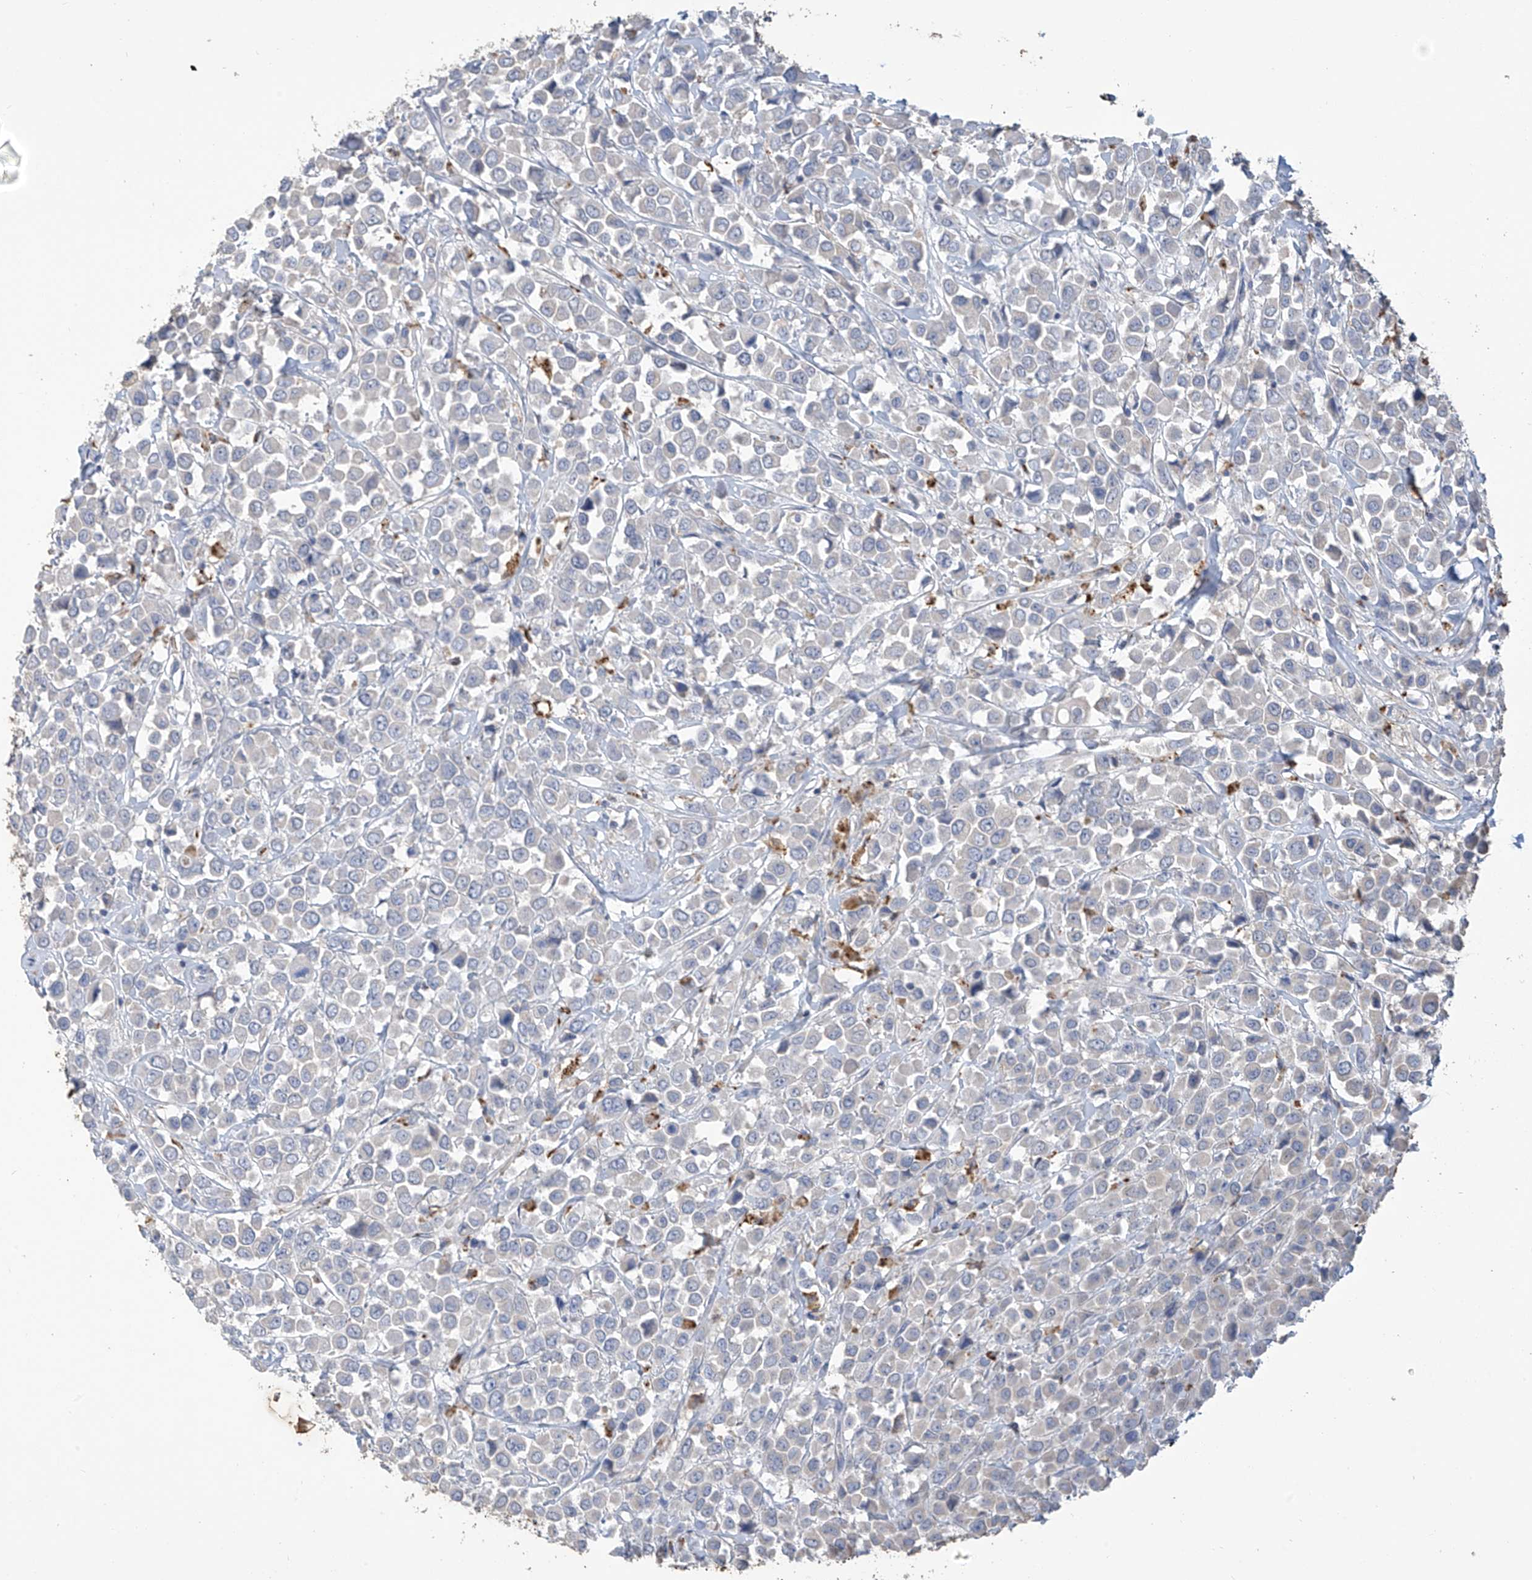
{"staining": {"intensity": "negative", "quantity": "none", "location": "none"}, "tissue": "breast cancer", "cell_type": "Tumor cells", "image_type": "cancer", "snomed": [{"axis": "morphology", "description": "Duct carcinoma"}, {"axis": "topography", "description": "Breast"}], "caption": "This image is of breast infiltrating ductal carcinoma stained with immunohistochemistry to label a protein in brown with the nuclei are counter-stained blue. There is no staining in tumor cells.", "gene": "OGT", "patient": {"sex": "female", "age": 61}}